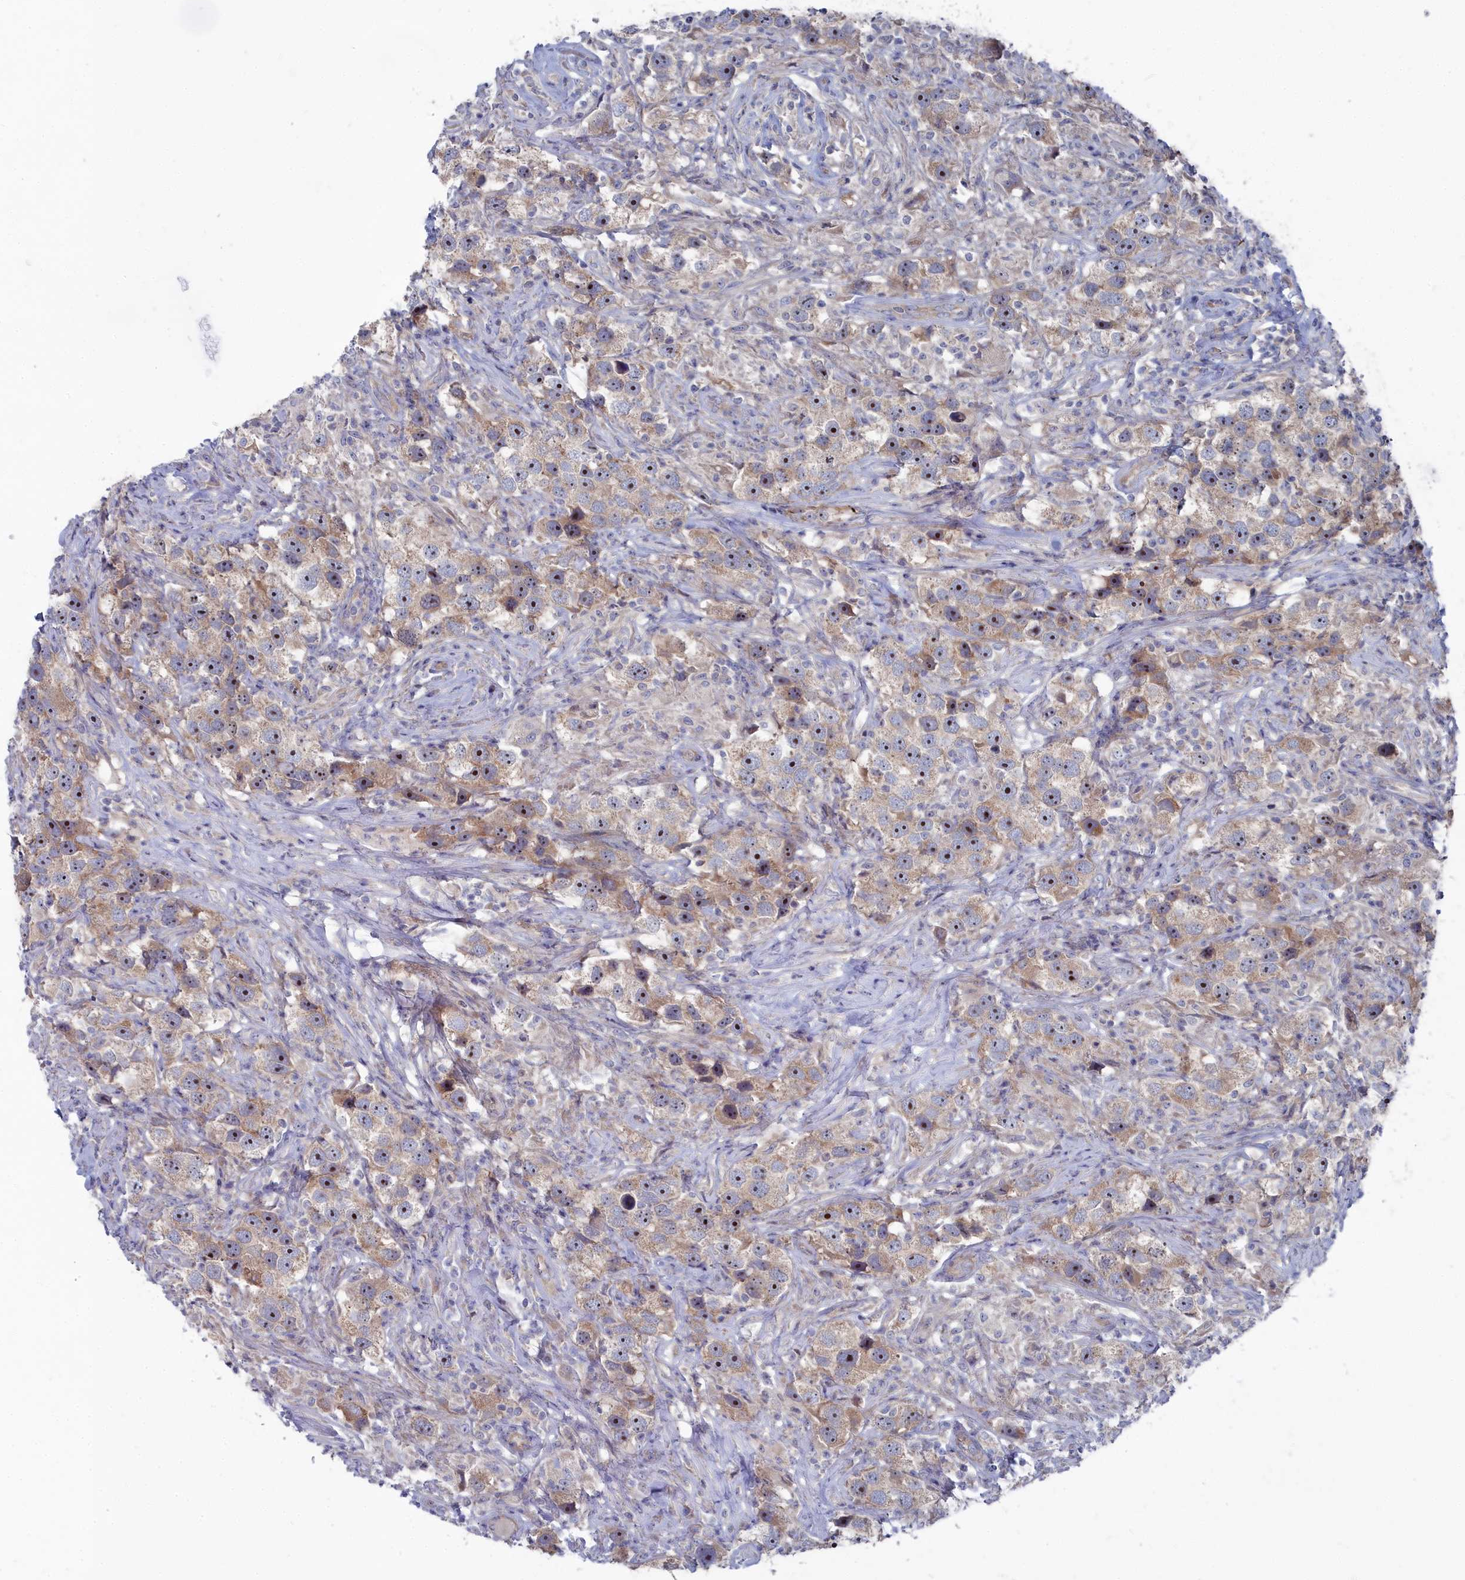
{"staining": {"intensity": "weak", "quantity": ">75%", "location": "cytoplasmic/membranous"}, "tissue": "testis cancer", "cell_type": "Tumor cells", "image_type": "cancer", "snomed": [{"axis": "morphology", "description": "Seminoma, NOS"}, {"axis": "topography", "description": "Testis"}], "caption": "Tumor cells show low levels of weak cytoplasmic/membranous positivity in approximately >75% of cells in seminoma (testis). Using DAB (3,3'-diaminobenzidine) (brown) and hematoxylin (blue) stains, captured at high magnification using brightfield microscopy.", "gene": "CCDC149", "patient": {"sex": "male", "age": 49}}